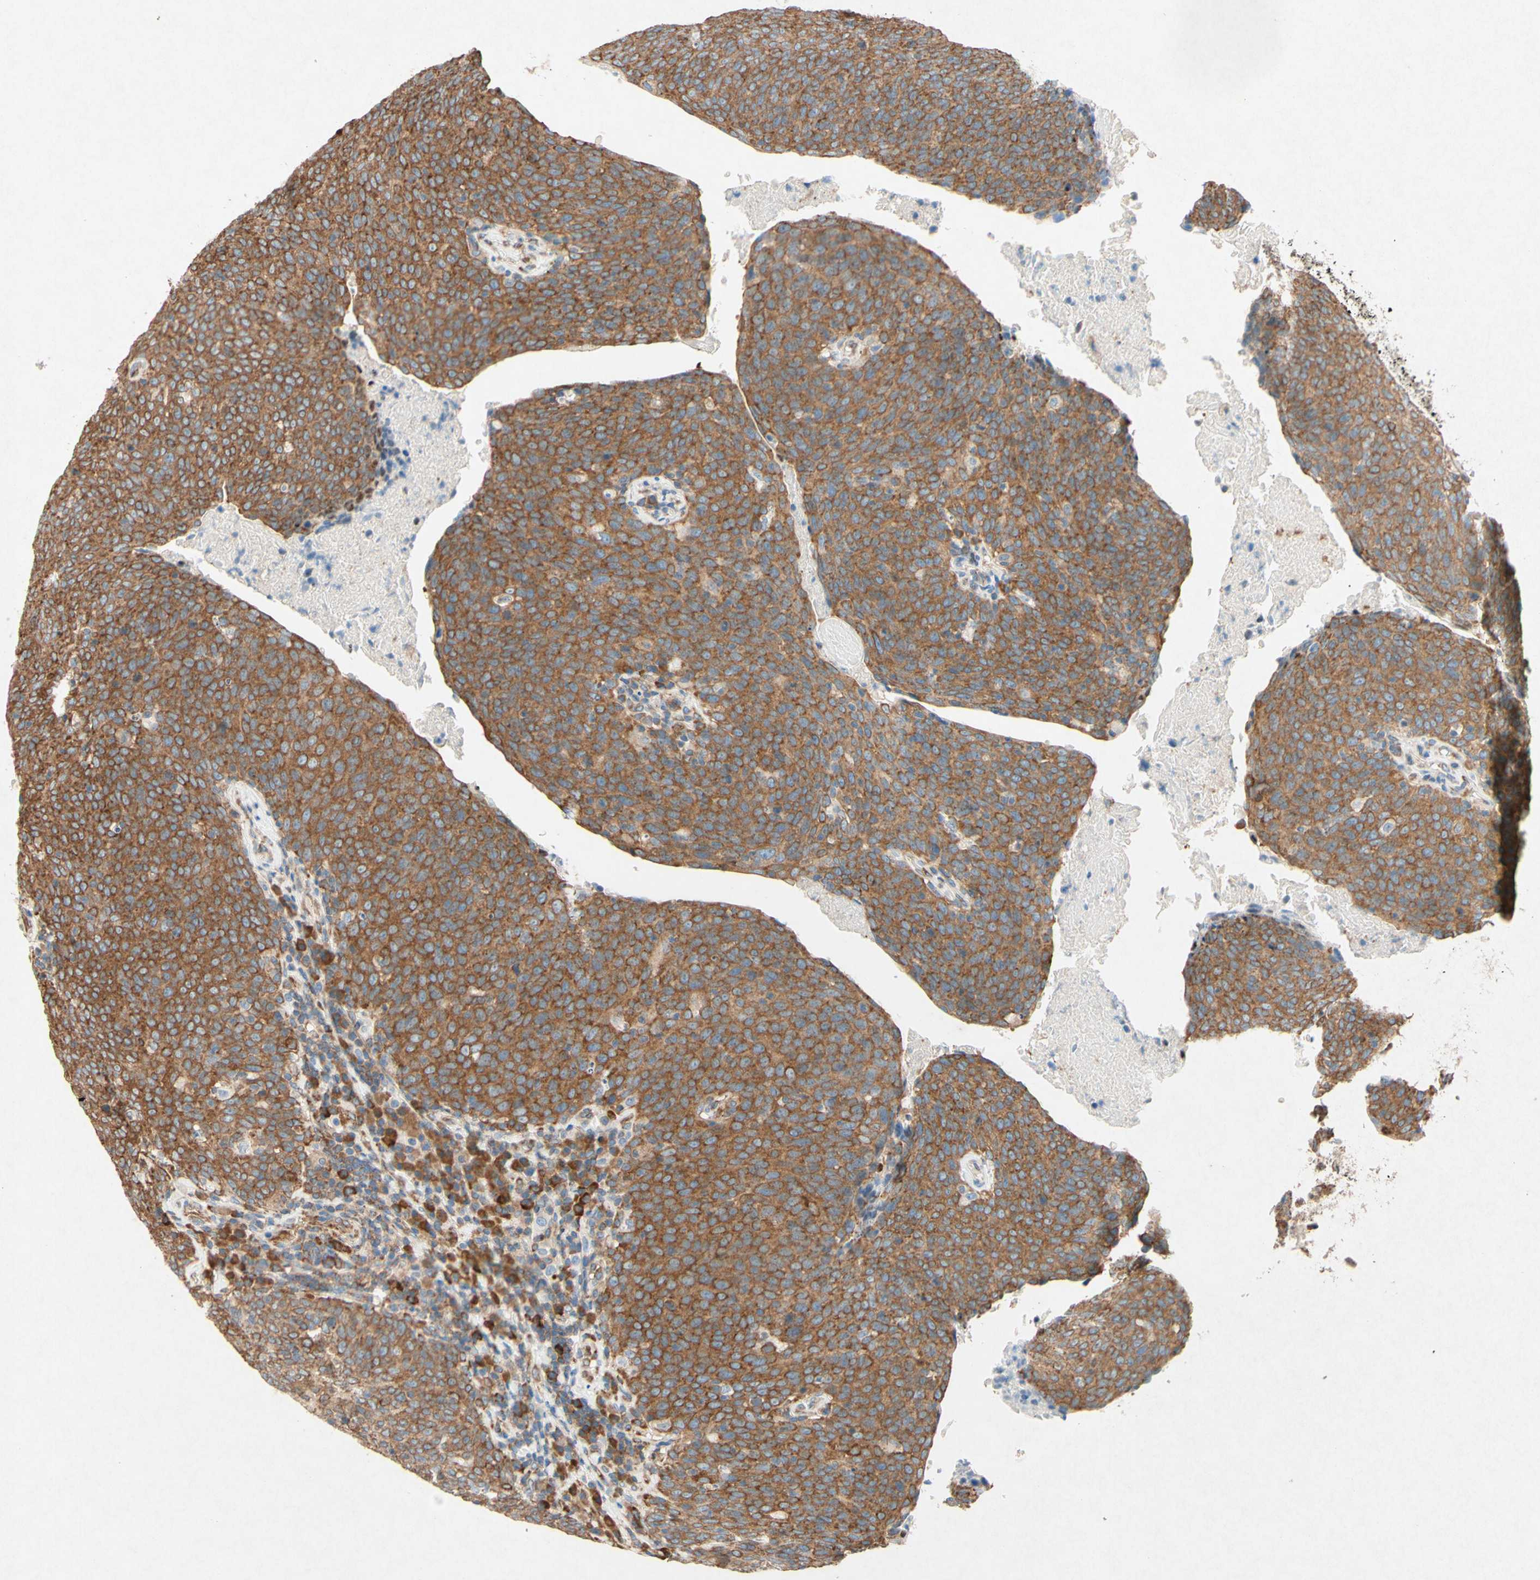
{"staining": {"intensity": "moderate", "quantity": ">75%", "location": "cytoplasmic/membranous"}, "tissue": "head and neck cancer", "cell_type": "Tumor cells", "image_type": "cancer", "snomed": [{"axis": "morphology", "description": "Squamous cell carcinoma, NOS"}, {"axis": "morphology", "description": "Squamous cell carcinoma, metastatic, NOS"}, {"axis": "topography", "description": "Lymph node"}, {"axis": "topography", "description": "Head-Neck"}], "caption": "High-power microscopy captured an immunohistochemistry (IHC) image of squamous cell carcinoma (head and neck), revealing moderate cytoplasmic/membranous staining in approximately >75% of tumor cells.", "gene": "PABPC1", "patient": {"sex": "male", "age": 62}}